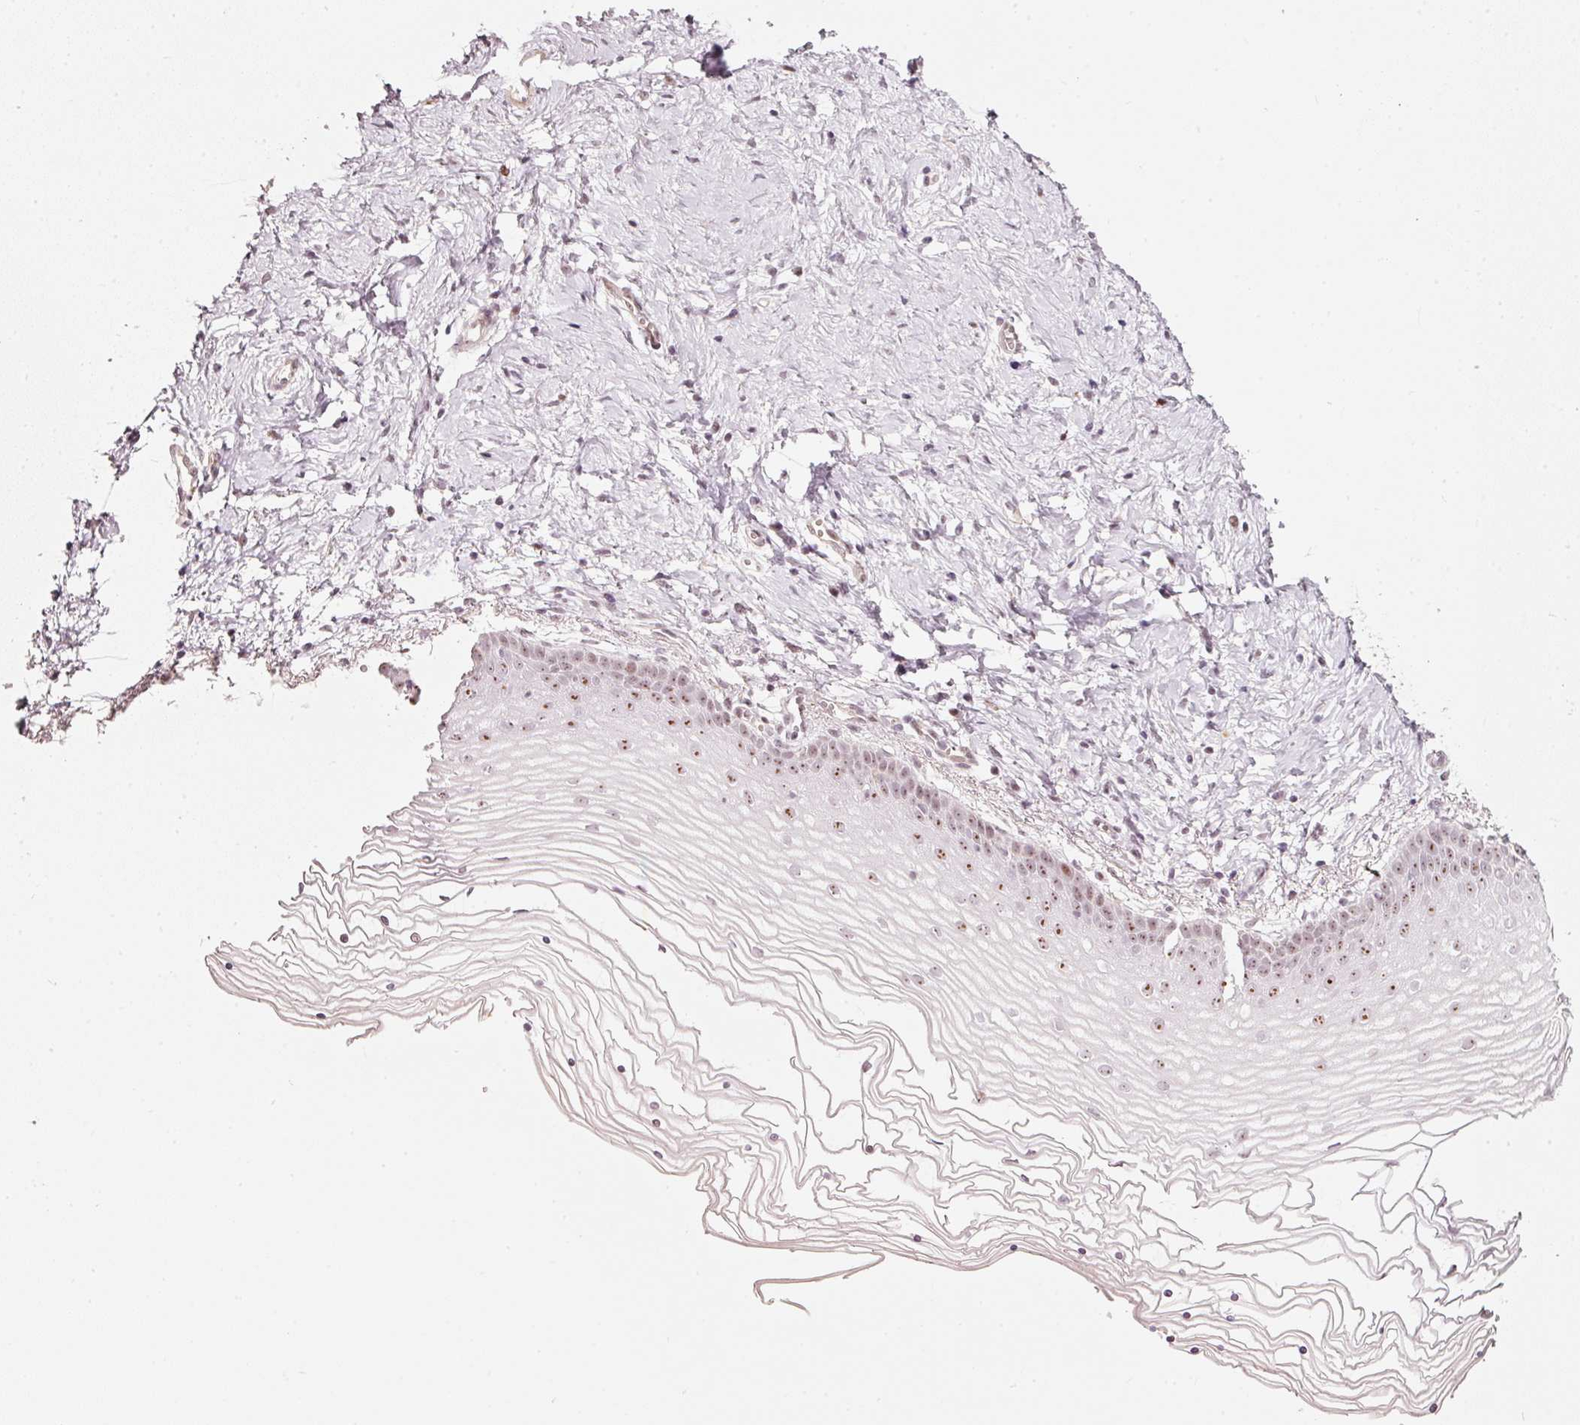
{"staining": {"intensity": "strong", "quantity": "25%-75%", "location": "nuclear"}, "tissue": "vagina", "cell_type": "Squamous epithelial cells", "image_type": "normal", "snomed": [{"axis": "morphology", "description": "Normal tissue, NOS"}, {"axis": "topography", "description": "Vagina"}], "caption": "DAB (3,3'-diaminobenzidine) immunohistochemical staining of unremarkable vagina demonstrates strong nuclear protein positivity in approximately 25%-75% of squamous epithelial cells.", "gene": "MXRA8", "patient": {"sex": "female", "age": 56}}